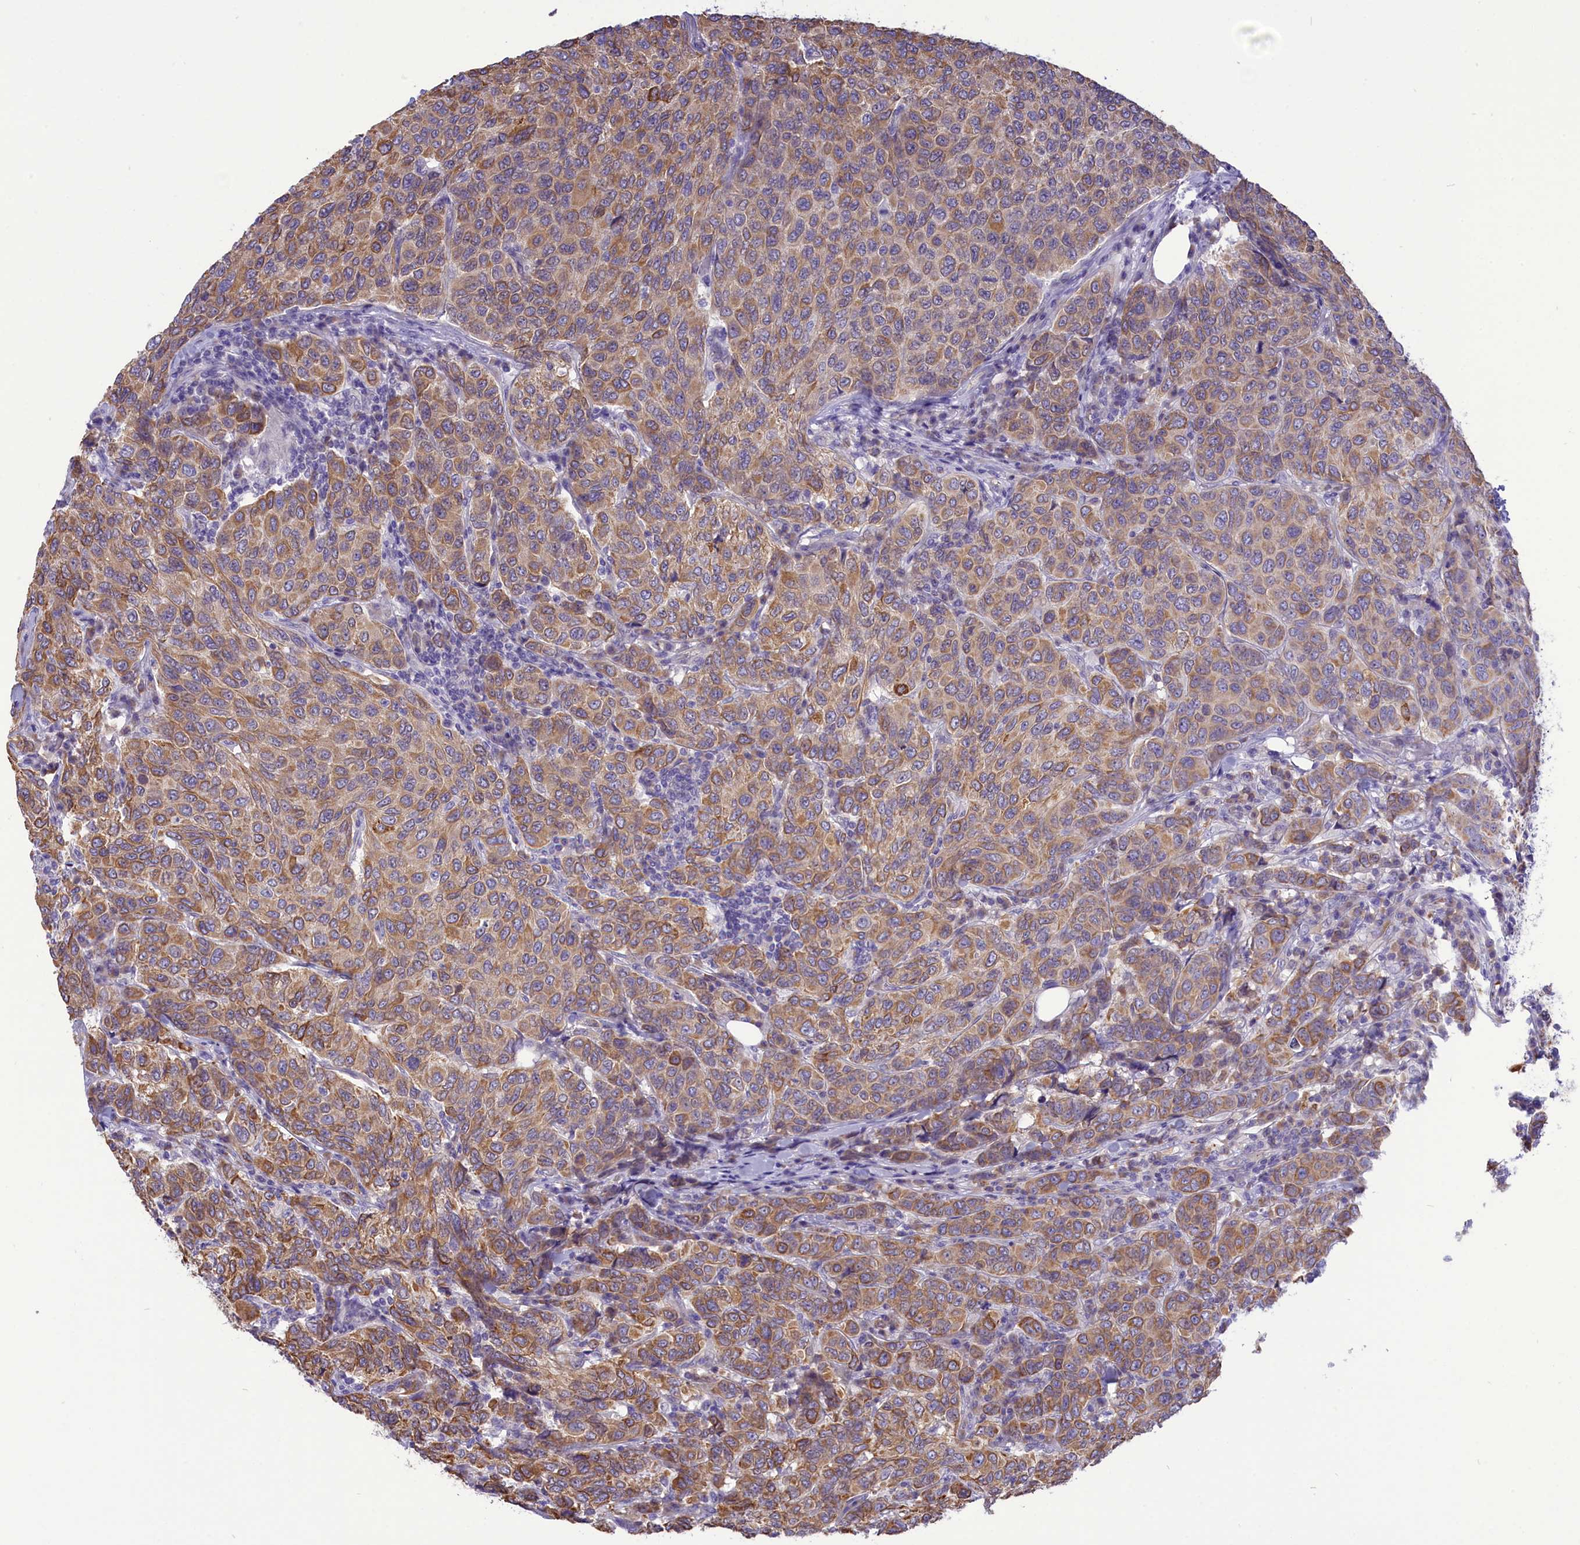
{"staining": {"intensity": "moderate", "quantity": ">75%", "location": "cytoplasmic/membranous"}, "tissue": "breast cancer", "cell_type": "Tumor cells", "image_type": "cancer", "snomed": [{"axis": "morphology", "description": "Duct carcinoma"}, {"axis": "topography", "description": "Breast"}], "caption": "Immunohistochemistry (IHC) histopathology image of neoplastic tissue: breast cancer (intraductal carcinoma) stained using IHC shows medium levels of moderate protein expression localized specifically in the cytoplasmic/membranous of tumor cells, appearing as a cytoplasmic/membranous brown color.", "gene": "DCAF16", "patient": {"sex": "female", "age": 55}}